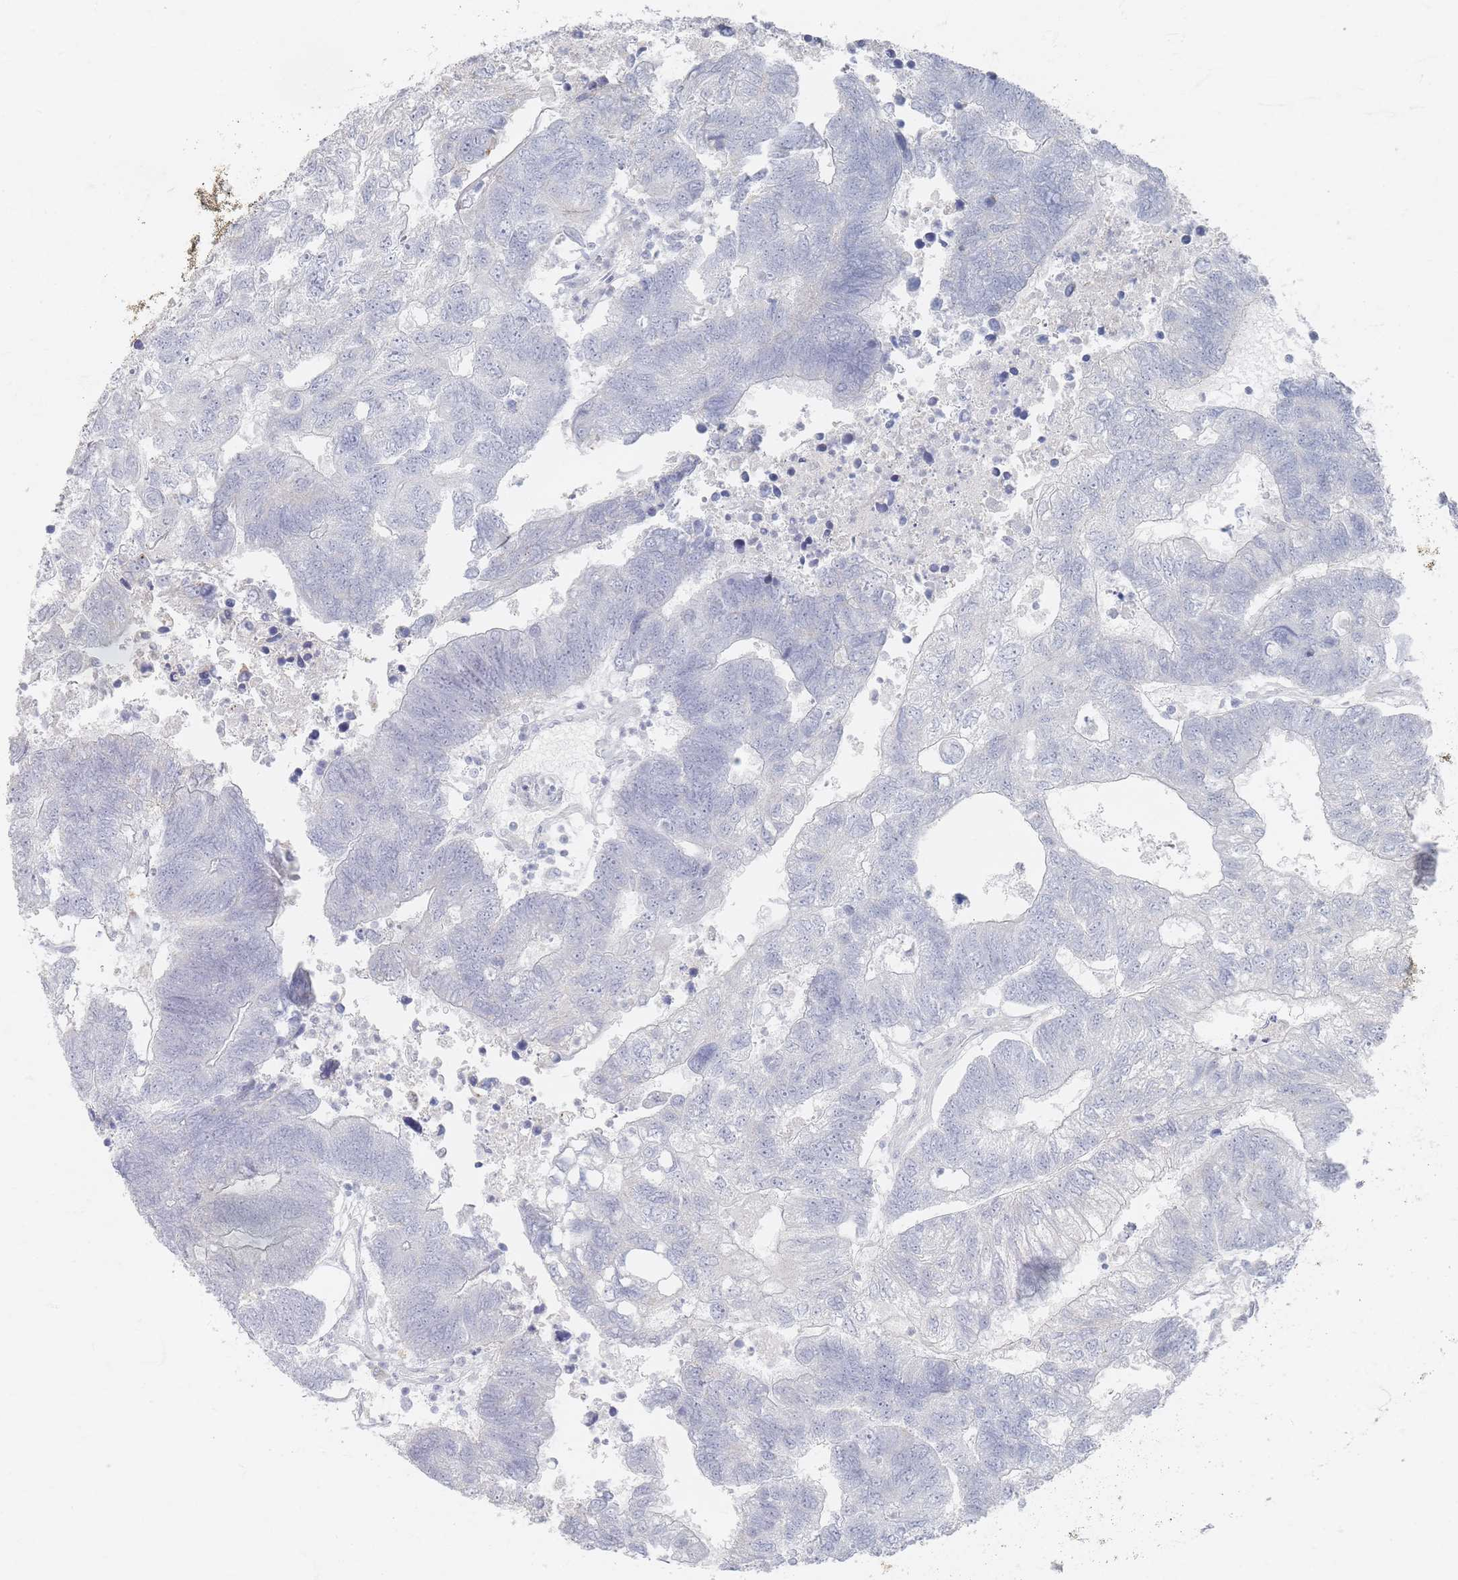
{"staining": {"intensity": "negative", "quantity": "none", "location": "none"}, "tissue": "colorectal cancer", "cell_type": "Tumor cells", "image_type": "cancer", "snomed": [{"axis": "morphology", "description": "Adenocarcinoma, NOS"}, {"axis": "topography", "description": "Colon"}], "caption": "High power microscopy histopathology image of an IHC photomicrograph of colorectal cancer (adenocarcinoma), revealing no significant positivity in tumor cells. The staining was performed using DAB to visualize the protein expression in brown, while the nuclei were stained in blue with hematoxylin (Magnification: 20x).", "gene": "SLC2A11", "patient": {"sex": "female", "age": 48}}